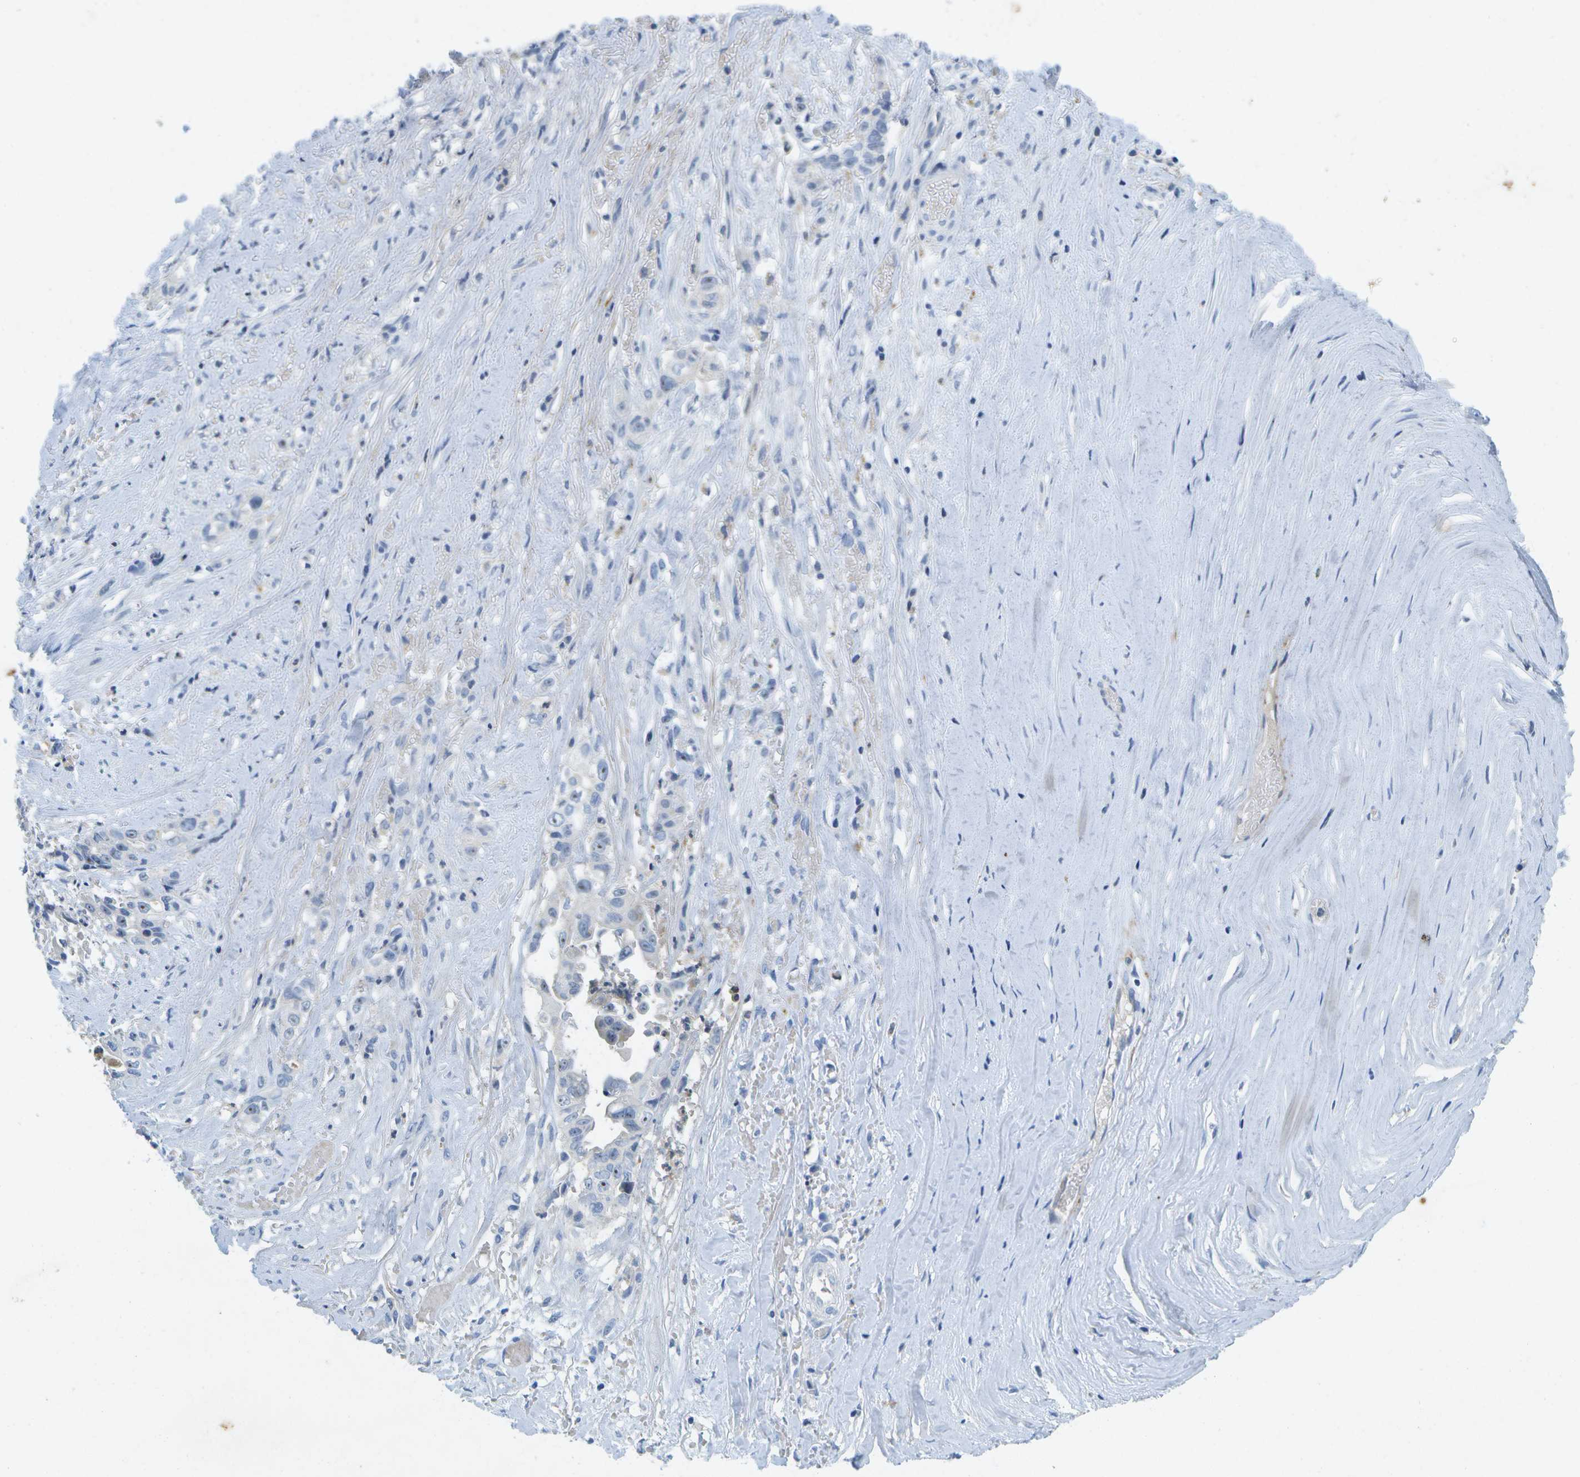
{"staining": {"intensity": "negative", "quantity": "none", "location": "none"}, "tissue": "liver cancer", "cell_type": "Tumor cells", "image_type": "cancer", "snomed": [{"axis": "morphology", "description": "Cholangiocarcinoma"}, {"axis": "topography", "description": "Liver"}], "caption": "This is an IHC image of cholangiocarcinoma (liver). There is no staining in tumor cells.", "gene": "LIPG", "patient": {"sex": "female", "age": 70}}